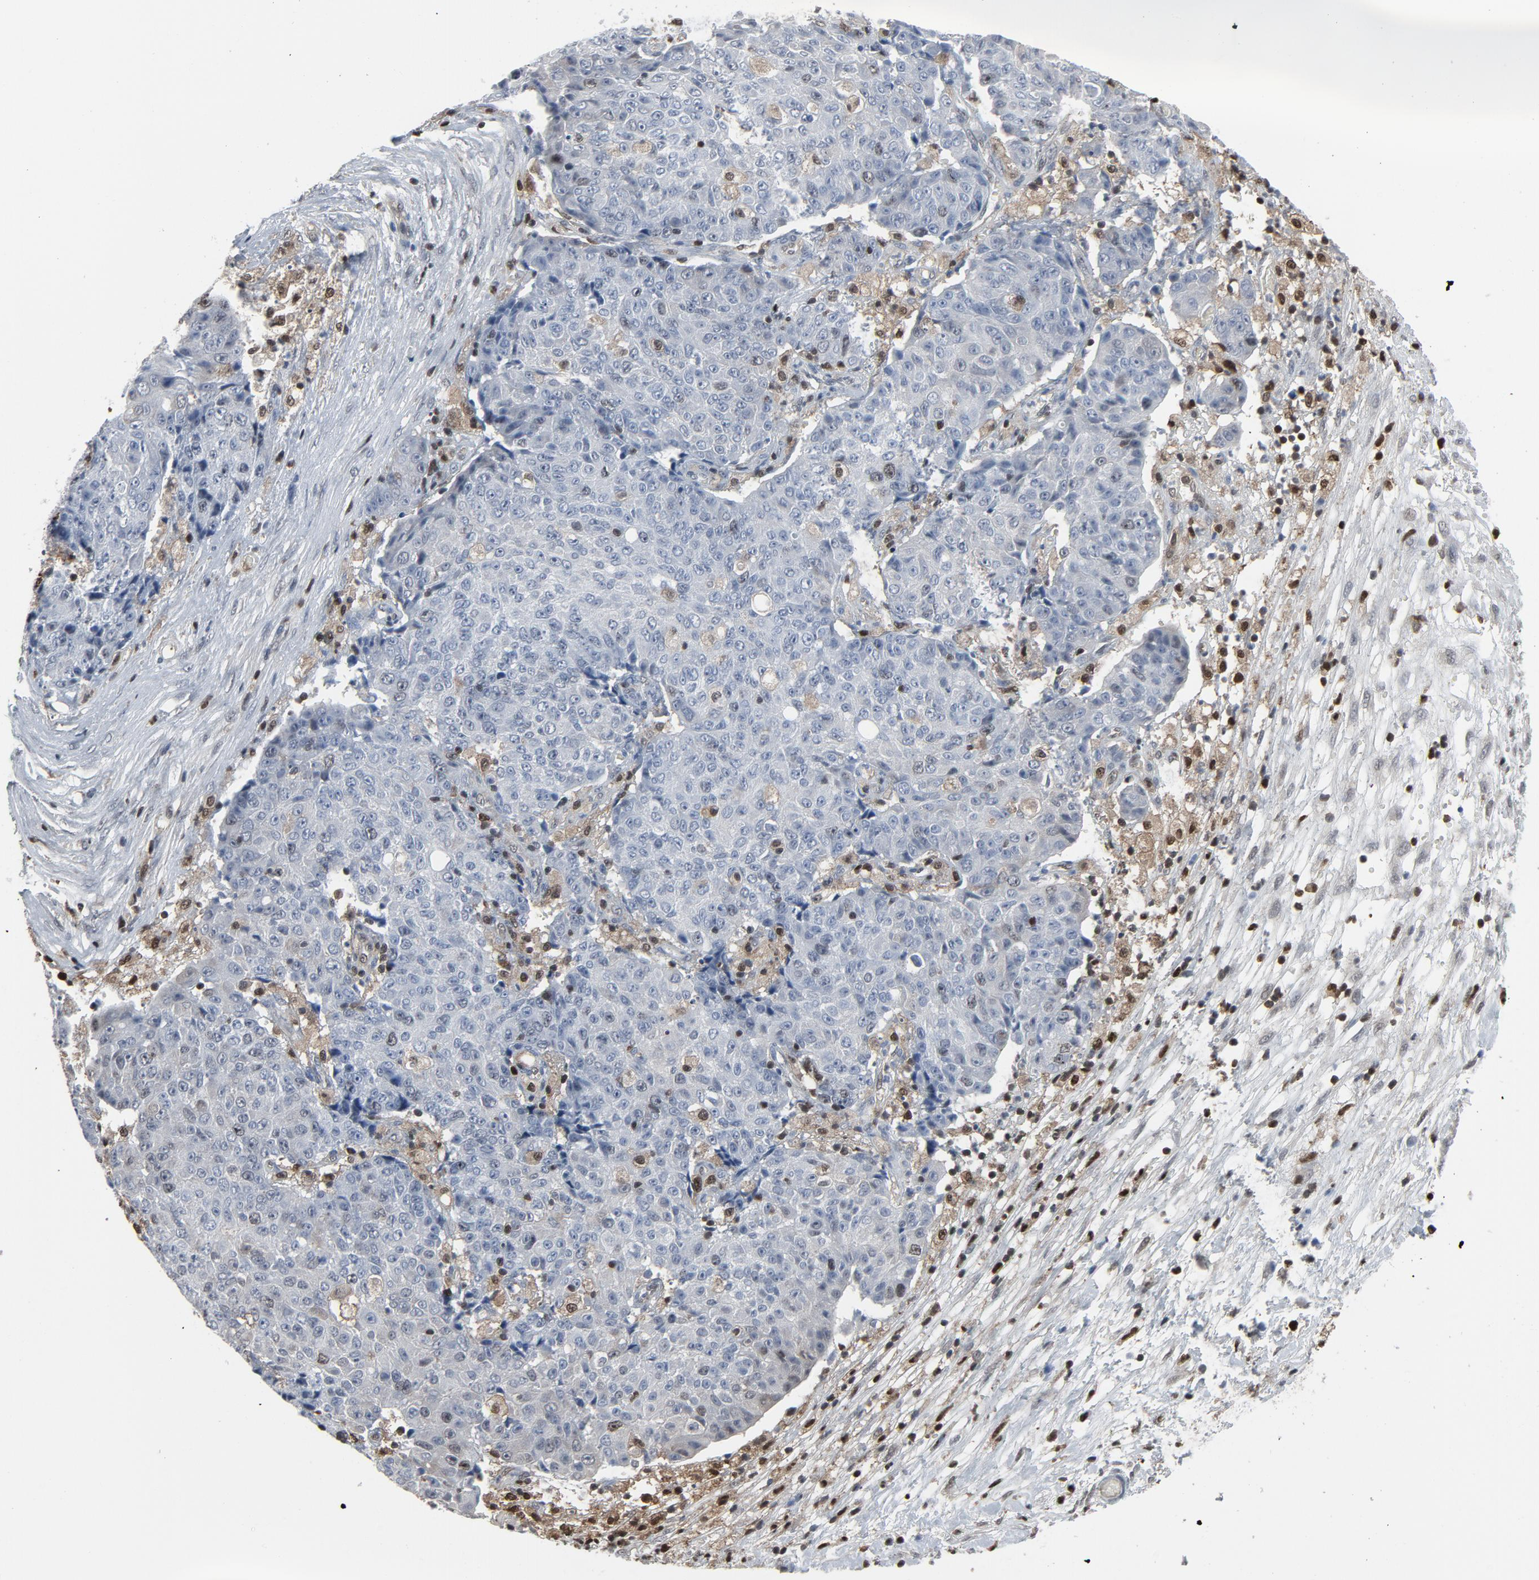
{"staining": {"intensity": "negative", "quantity": "none", "location": "none"}, "tissue": "ovarian cancer", "cell_type": "Tumor cells", "image_type": "cancer", "snomed": [{"axis": "morphology", "description": "Carcinoma, endometroid"}, {"axis": "topography", "description": "Ovary"}], "caption": "DAB (3,3'-diaminobenzidine) immunohistochemical staining of human ovarian cancer (endometroid carcinoma) reveals no significant expression in tumor cells.", "gene": "STAT5A", "patient": {"sex": "female", "age": 42}}